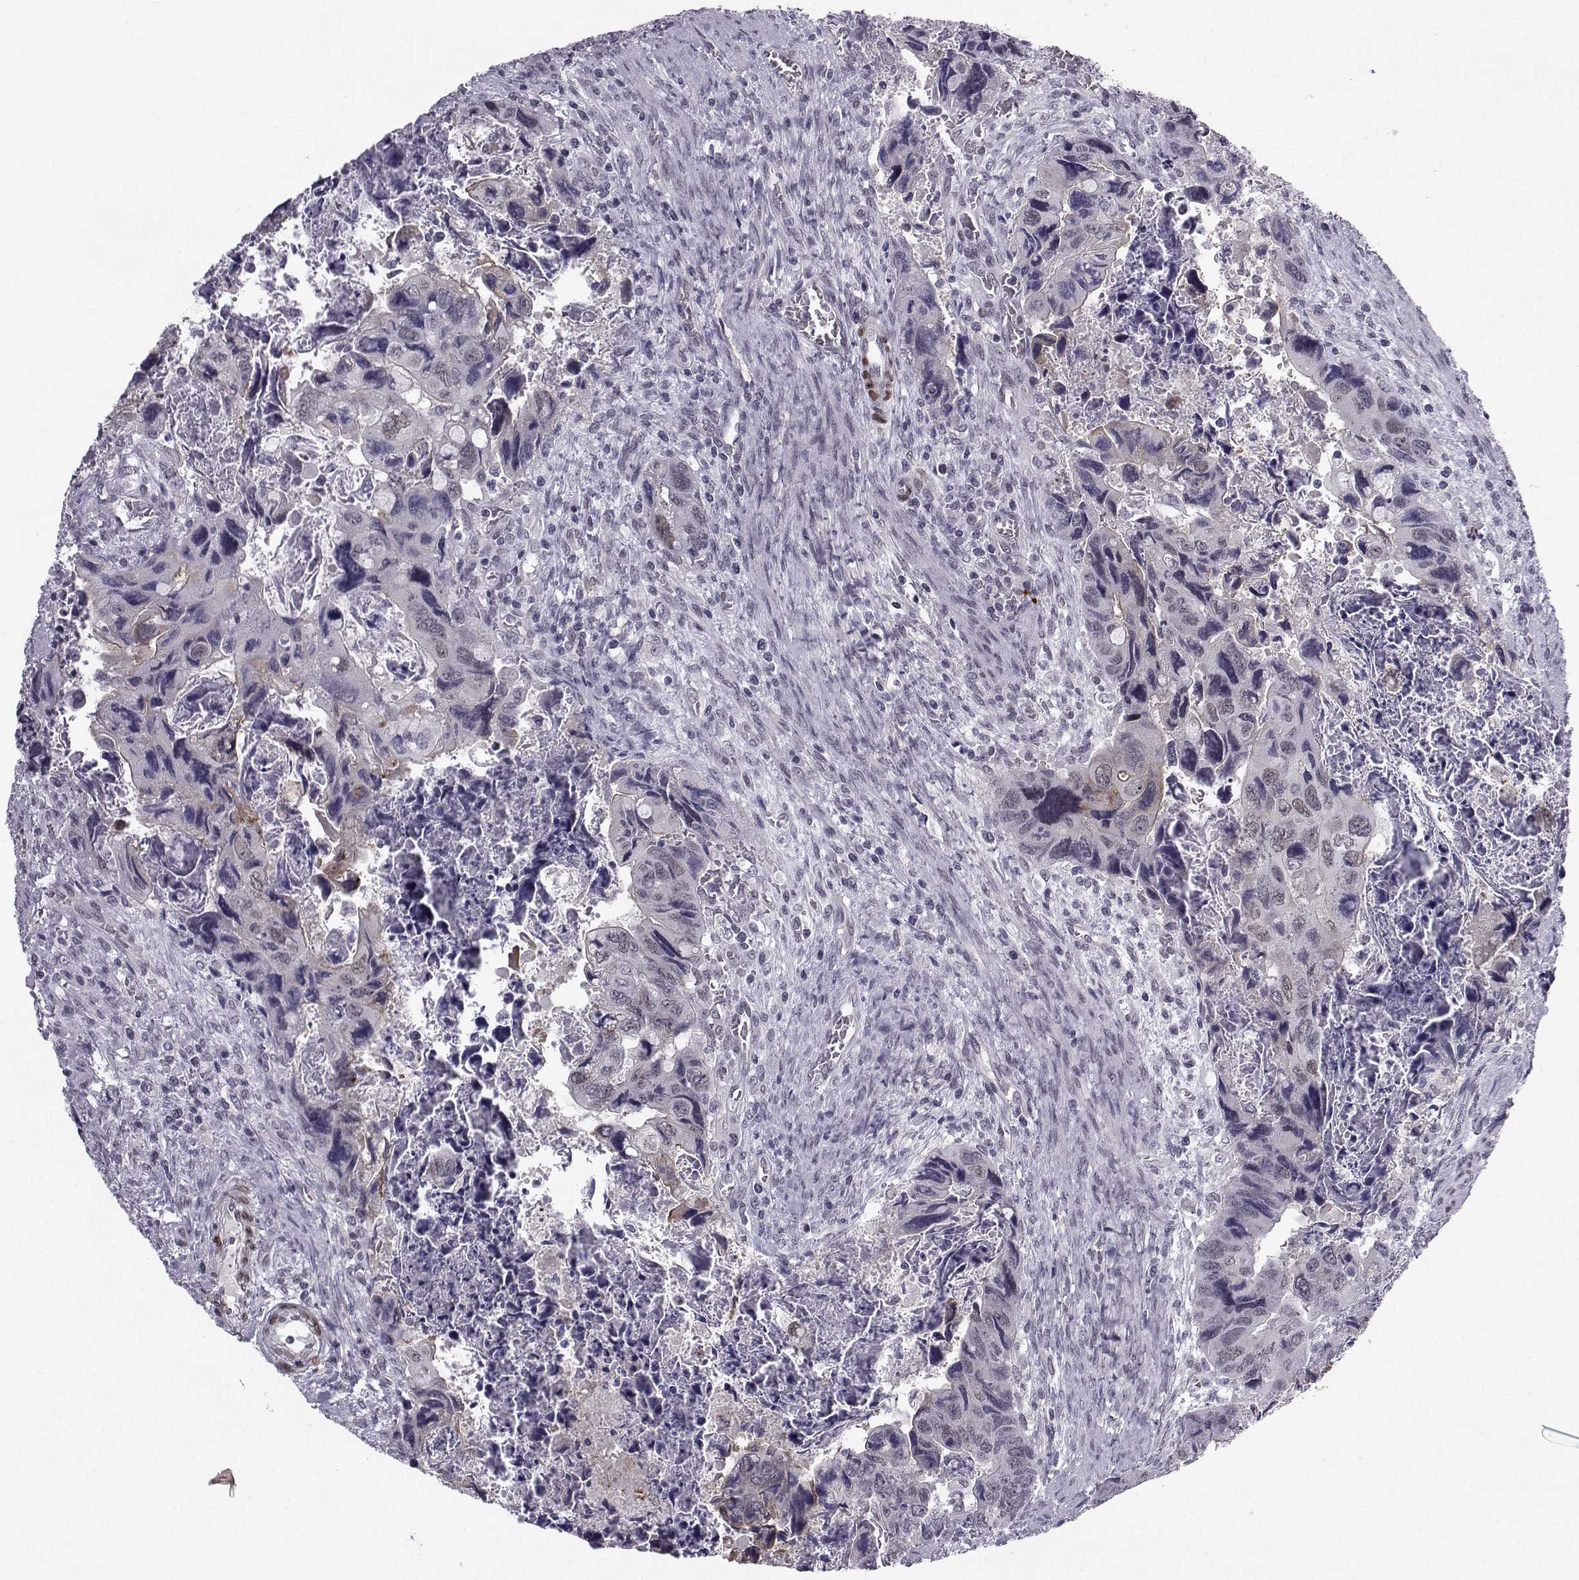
{"staining": {"intensity": "weak", "quantity": "<25%", "location": "nuclear"}, "tissue": "colorectal cancer", "cell_type": "Tumor cells", "image_type": "cancer", "snomed": [{"axis": "morphology", "description": "Adenocarcinoma, NOS"}, {"axis": "topography", "description": "Rectum"}], "caption": "Immunohistochemistry photomicrograph of colorectal cancer stained for a protein (brown), which exhibits no staining in tumor cells.", "gene": "RBM24", "patient": {"sex": "male", "age": 62}}